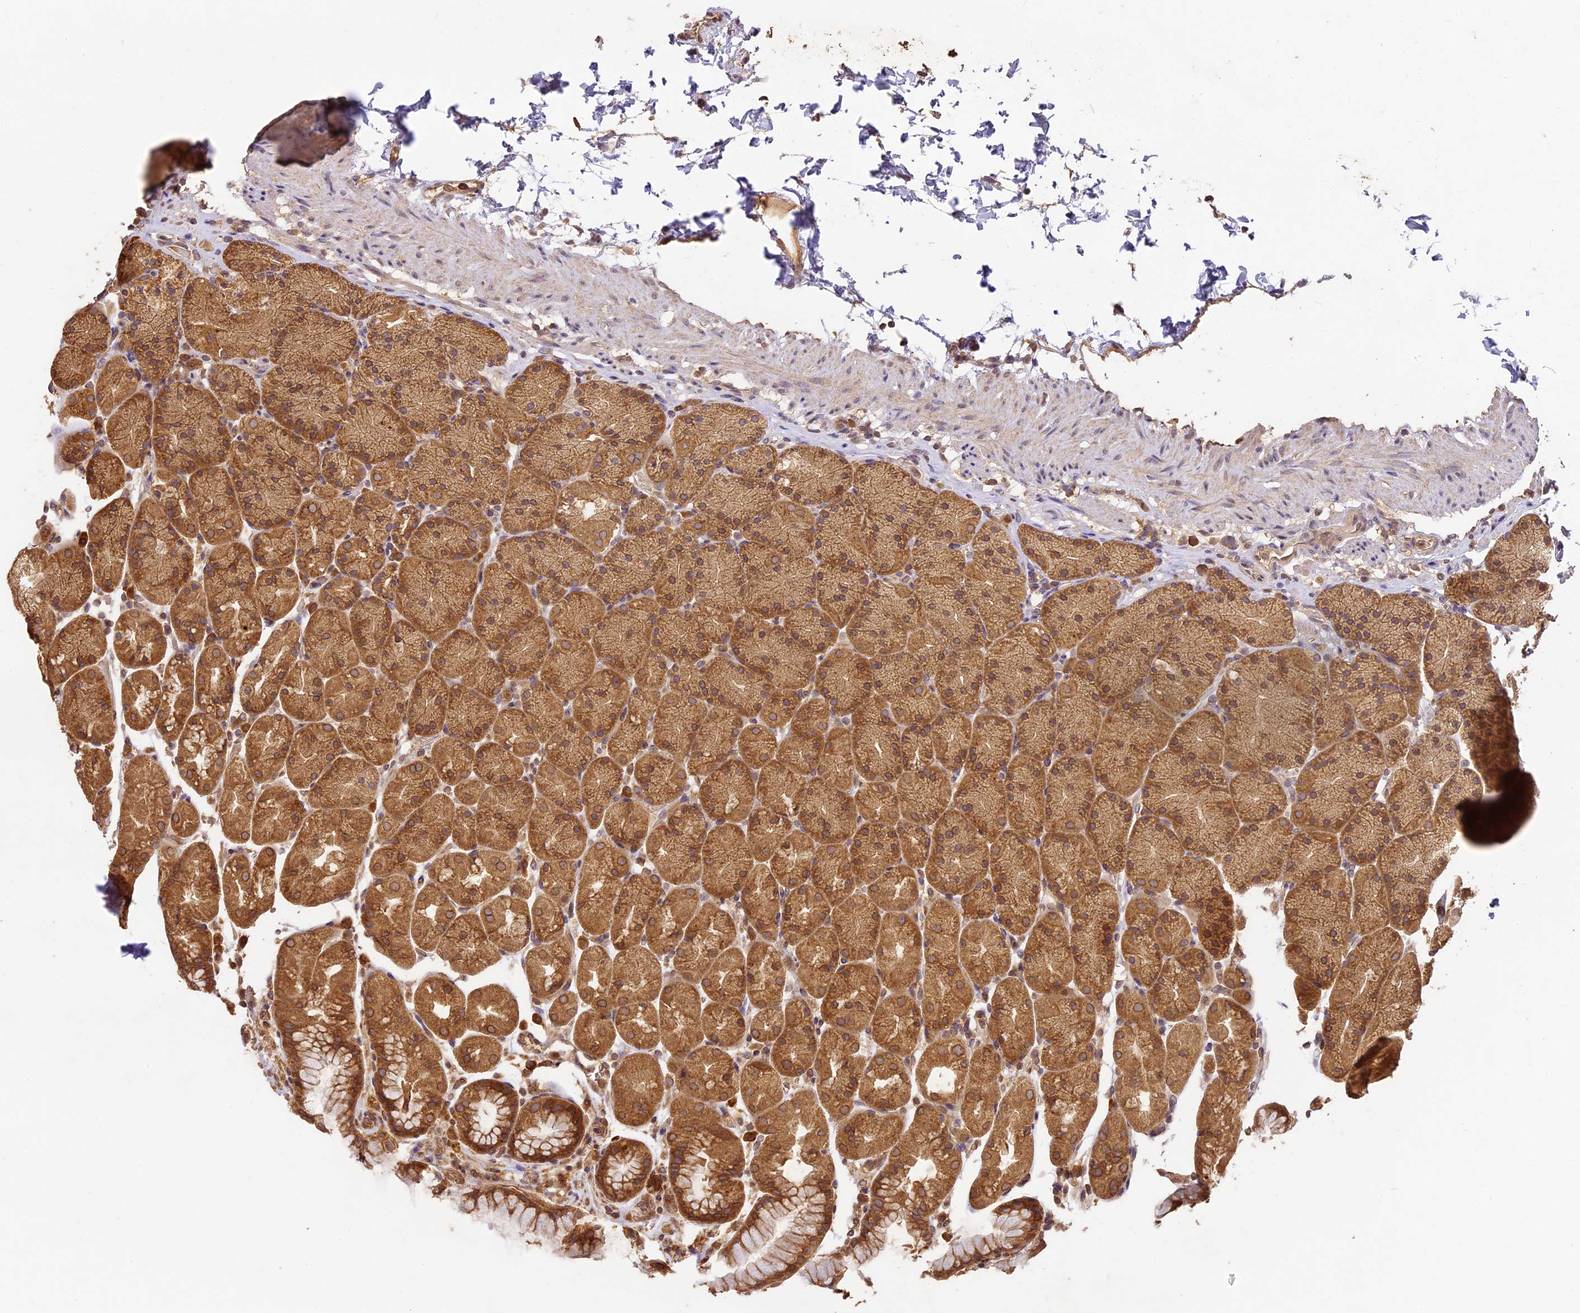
{"staining": {"intensity": "moderate", "quantity": ">75%", "location": "cytoplasmic/membranous"}, "tissue": "stomach", "cell_type": "Glandular cells", "image_type": "normal", "snomed": [{"axis": "morphology", "description": "Normal tissue, NOS"}, {"axis": "topography", "description": "Stomach, upper"}, {"axis": "topography", "description": "Stomach, lower"}], "caption": "Benign stomach demonstrates moderate cytoplasmic/membranous expression in about >75% of glandular cells.", "gene": "BRAP", "patient": {"sex": "male", "age": 67}}